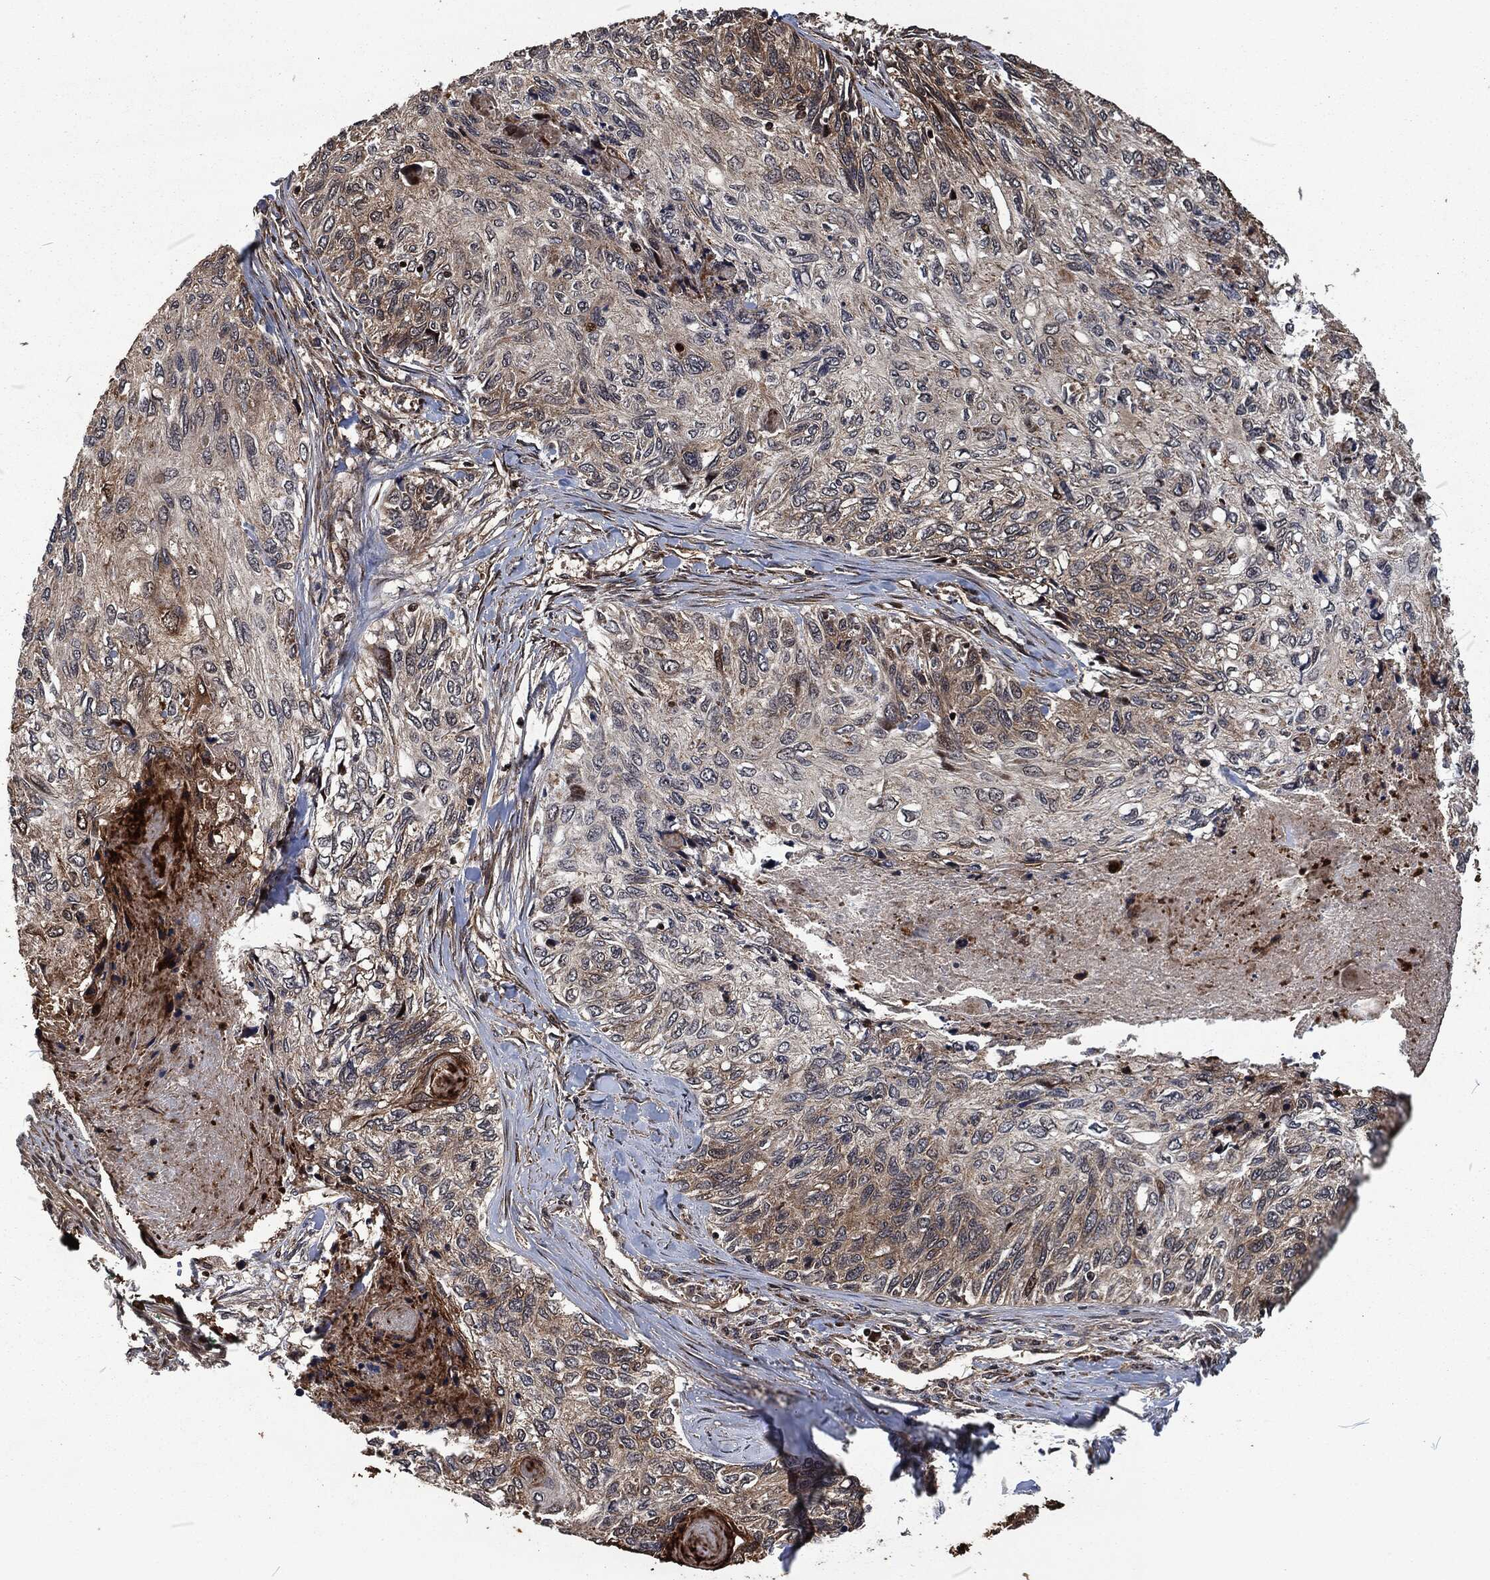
{"staining": {"intensity": "strong", "quantity": "<25%", "location": "cytoplasmic/membranous"}, "tissue": "skin cancer", "cell_type": "Tumor cells", "image_type": "cancer", "snomed": [{"axis": "morphology", "description": "Squamous cell carcinoma, NOS"}, {"axis": "topography", "description": "Skin"}], "caption": "Skin cancer (squamous cell carcinoma) stained with a protein marker demonstrates strong staining in tumor cells.", "gene": "CMPK2", "patient": {"sex": "male", "age": 92}}